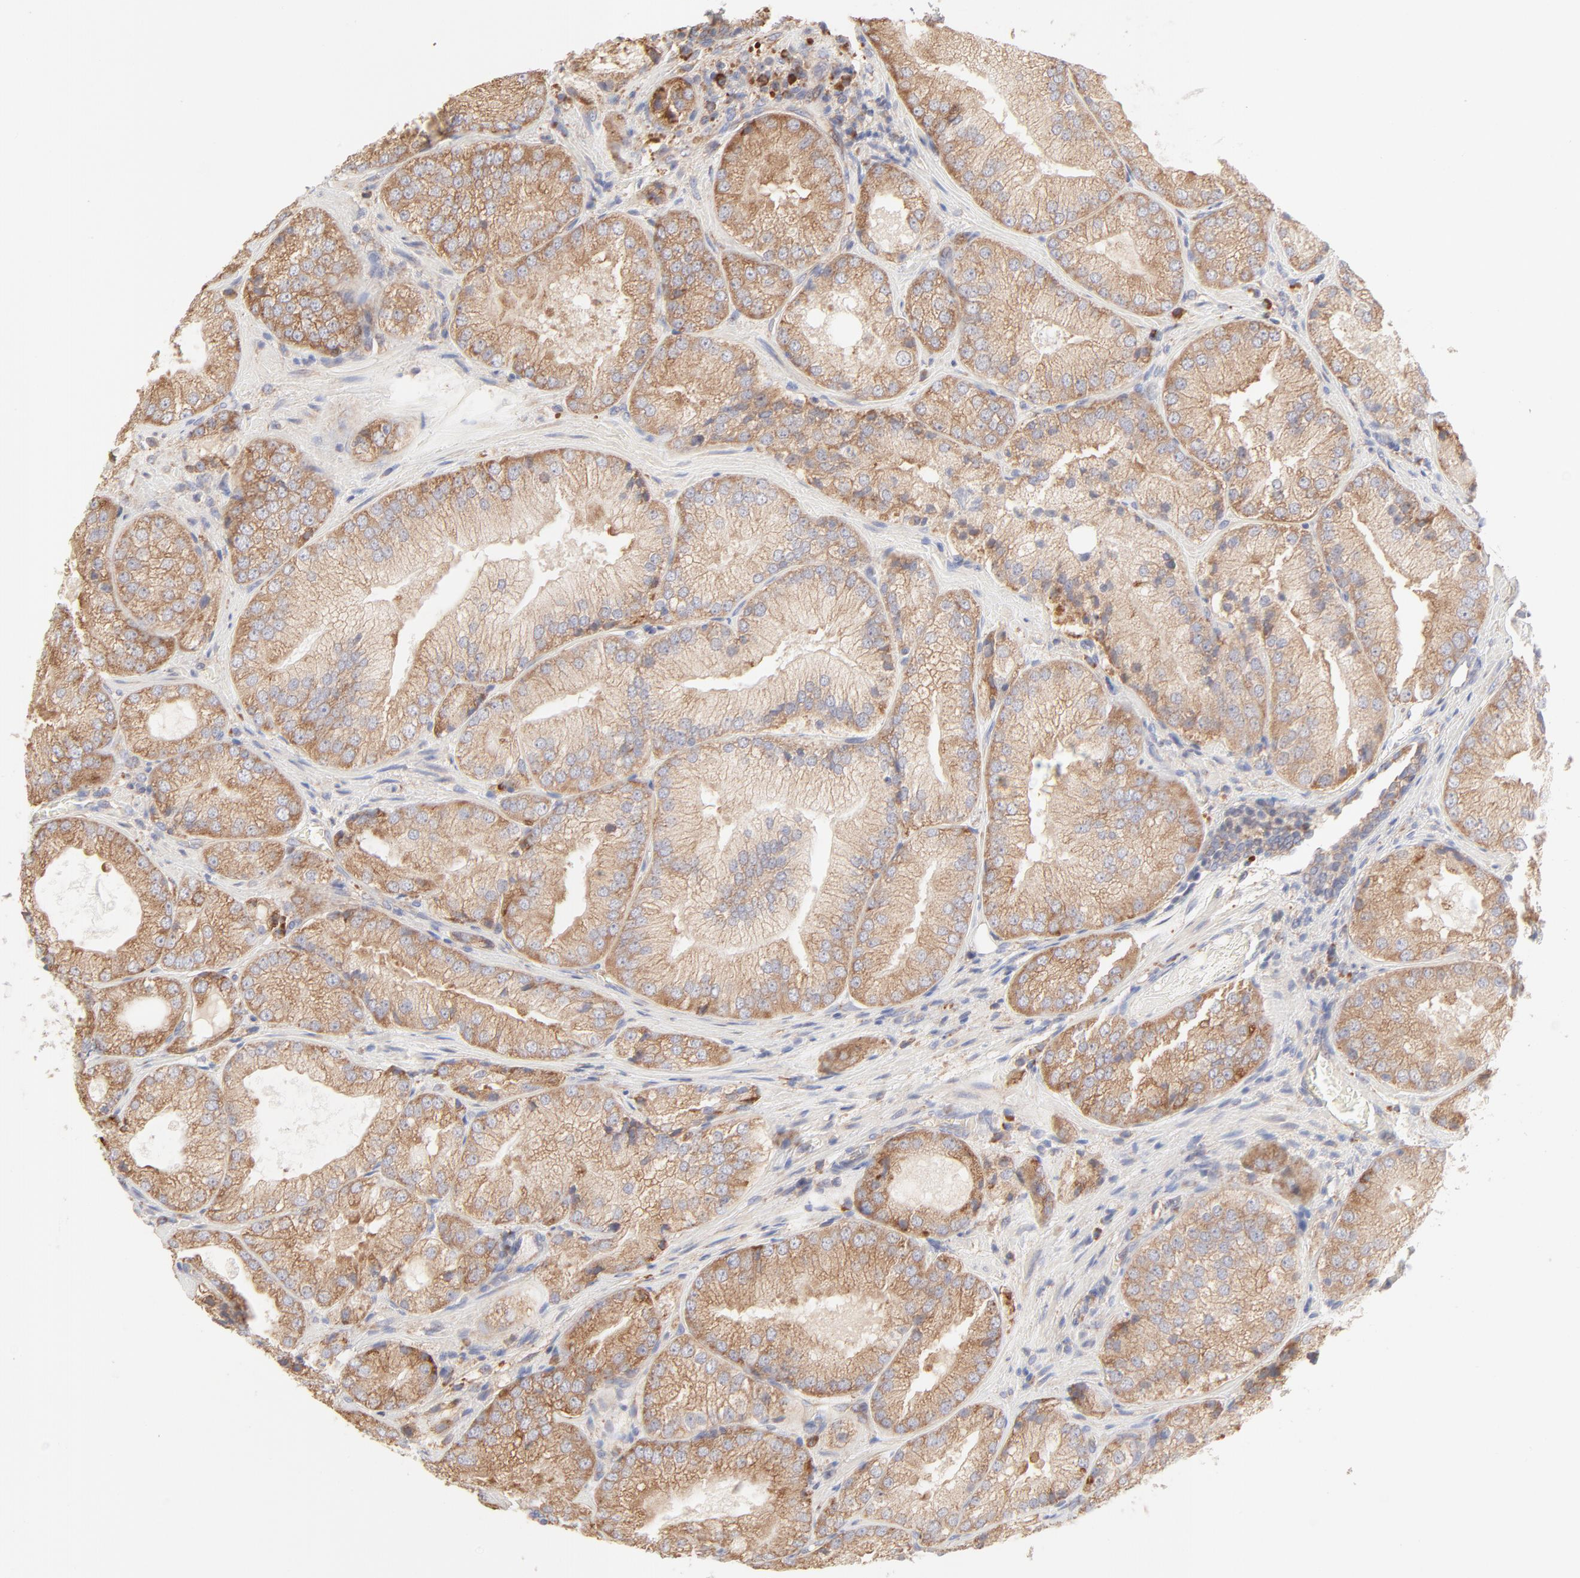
{"staining": {"intensity": "moderate", "quantity": ">75%", "location": "cytoplasmic/membranous"}, "tissue": "prostate cancer", "cell_type": "Tumor cells", "image_type": "cancer", "snomed": [{"axis": "morphology", "description": "Adenocarcinoma, Low grade"}, {"axis": "topography", "description": "Prostate"}], "caption": "A brown stain highlights moderate cytoplasmic/membranous staining of a protein in human prostate cancer (adenocarcinoma (low-grade)) tumor cells. The protein is shown in brown color, while the nuclei are stained blue.", "gene": "RPS21", "patient": {"sex": "male", "age": 60}}